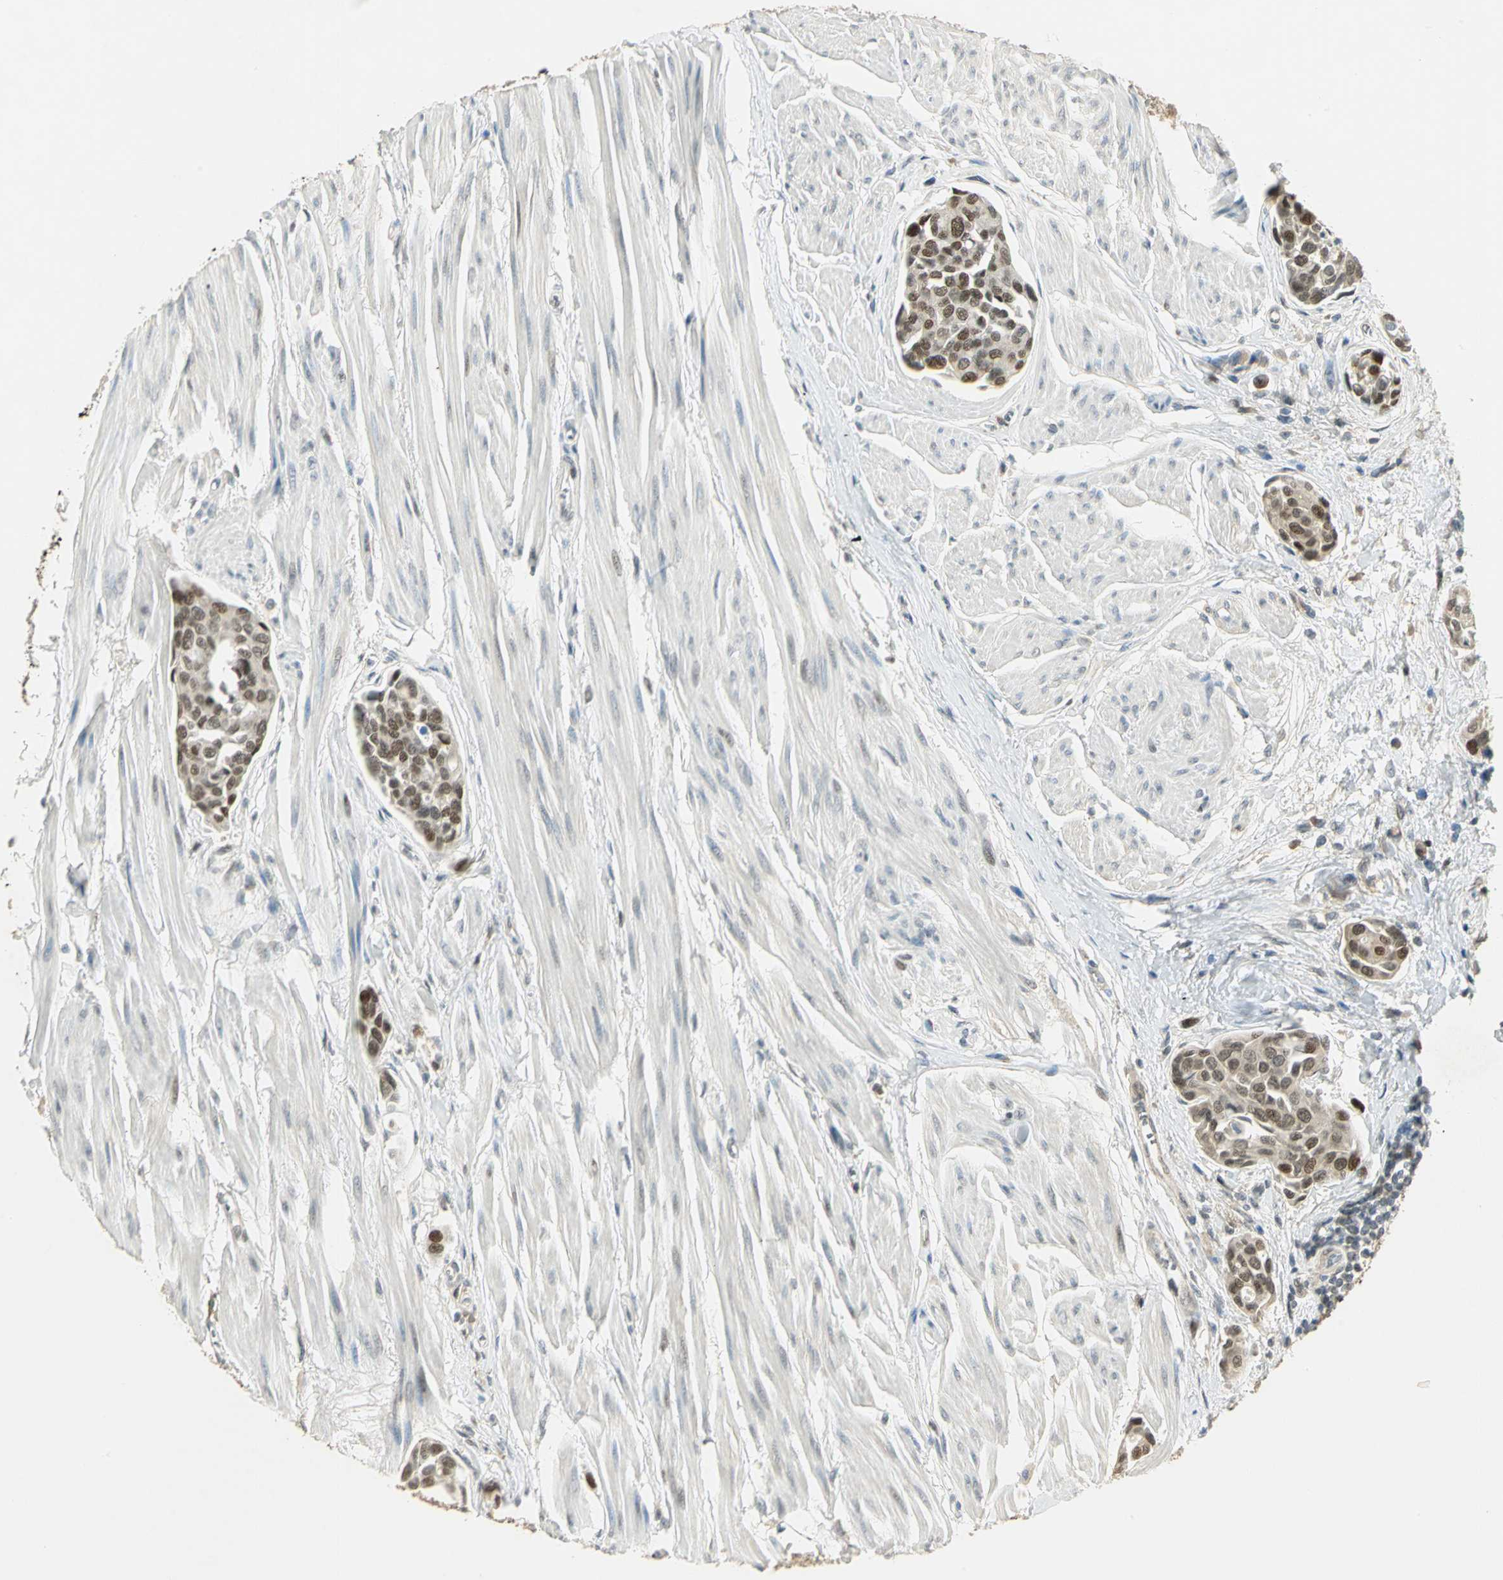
{"staining": {"intensity": "strong", "quantity": ">75%", "location": "nuclear"}, "tissue": "urothelial cancer", "cell_type": "Tumor cells", "image_type": "cancer", "snomed": [{"axis": "morphology", "description": "Urothelial carcinoma, High grade"}, {"axis": "topography", "description": "Urinary bladder"}], "caption": "Immunohistochemical staining of urothelial cancer shows strong nuclear protein expression in about >75% of tumor cells.", "gene": "AK6", "patient": {"sex": "male", "age": 78}}